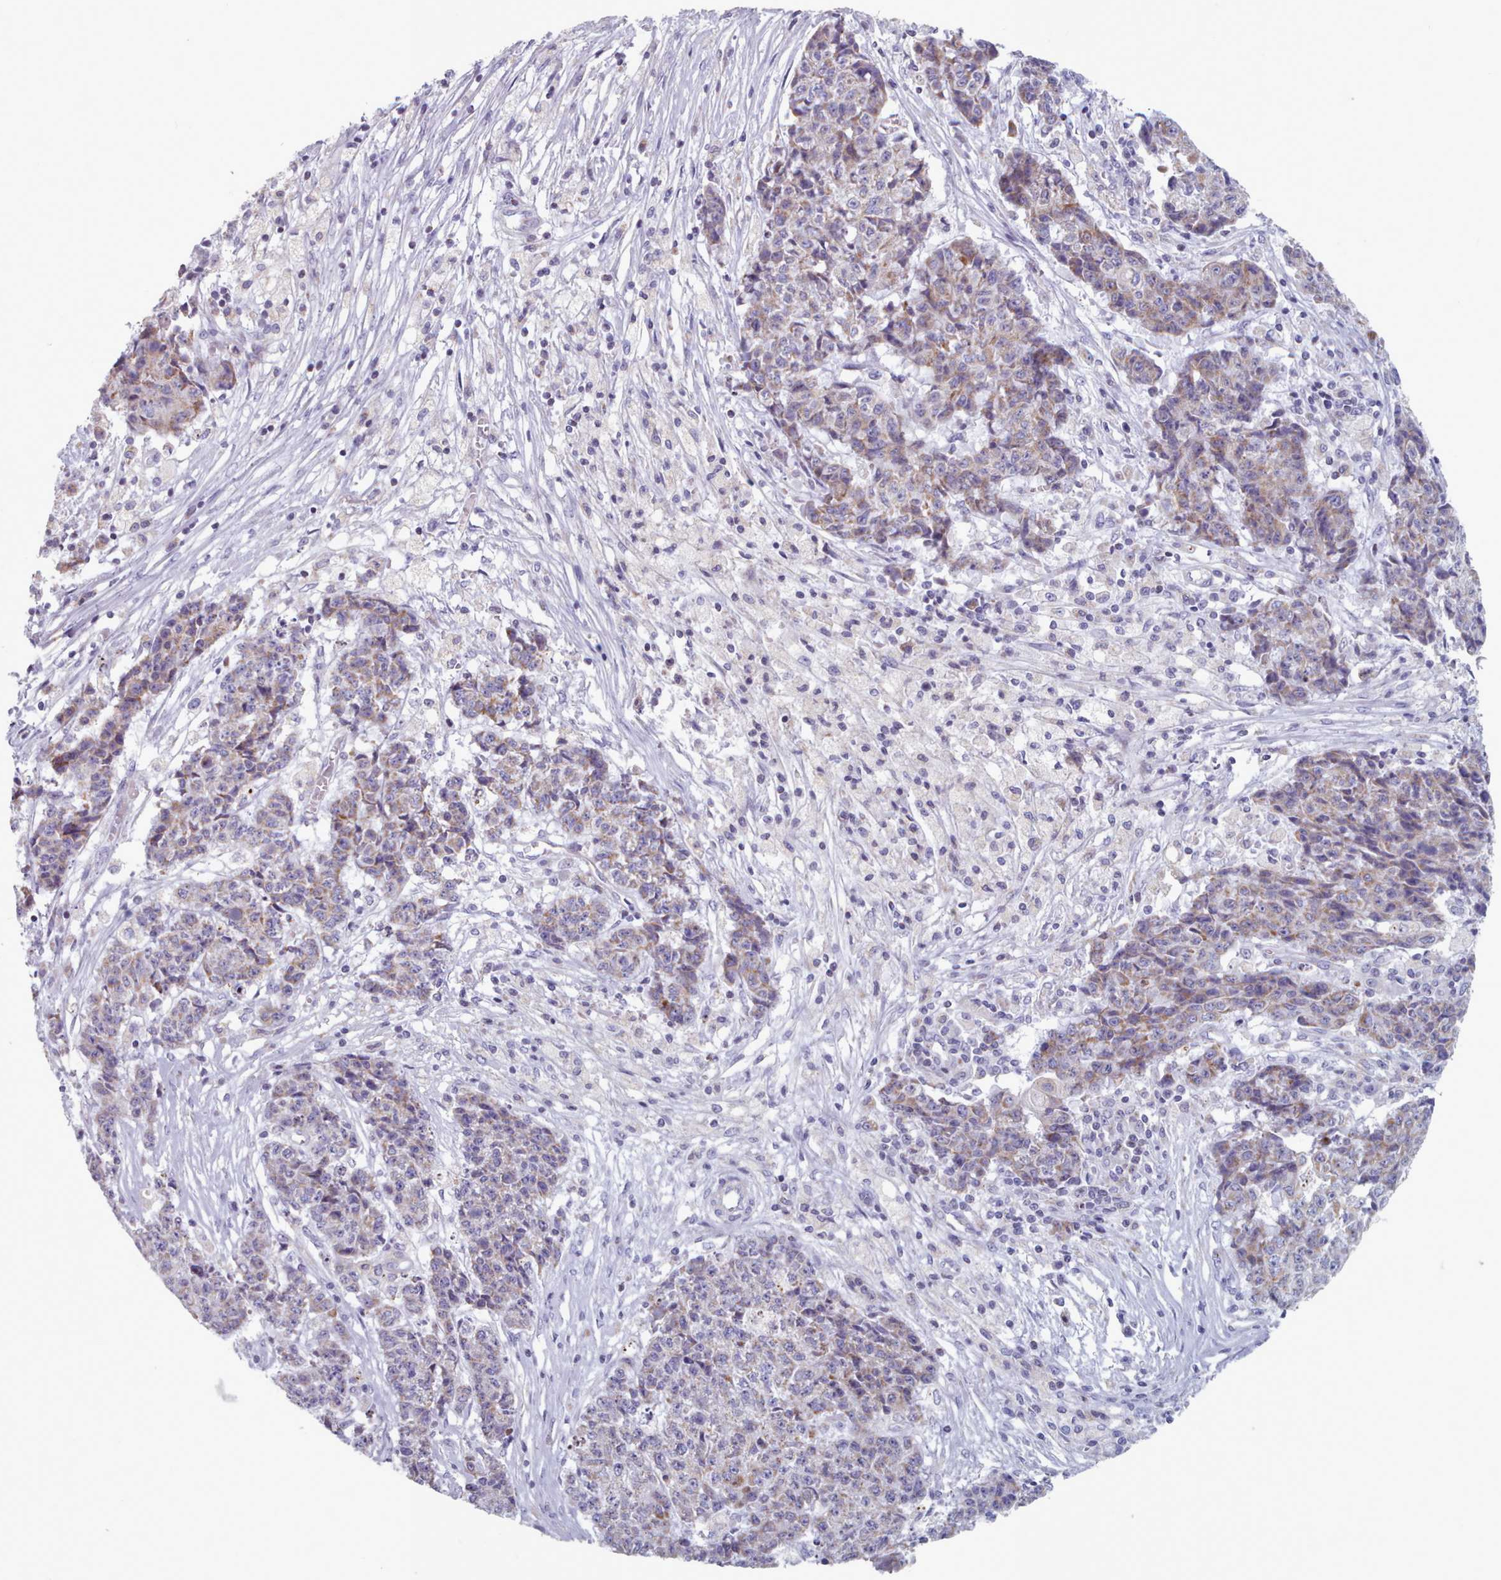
{"staining": {"intensity": "moderate", "quantity": "<25%", "location": "cytoplasmic/membranous"}, "tissue": "ovarian cancer", "cell_type": "Tumor cells", "image_type": "cancer", "snomed": [{"axis": "morphology", "description": "Carcinoma, endometroid"}, {"axis": "topography", "description": "Ovary"}], "caption": "Protein expression analysis of ovarian endometroid carcinoma displays moderate cytoplasmic/membranous expression in approximately <25% of tumor cells.", "gene": "FAM170B", "patient": {"sex": "female", "age": 42}}